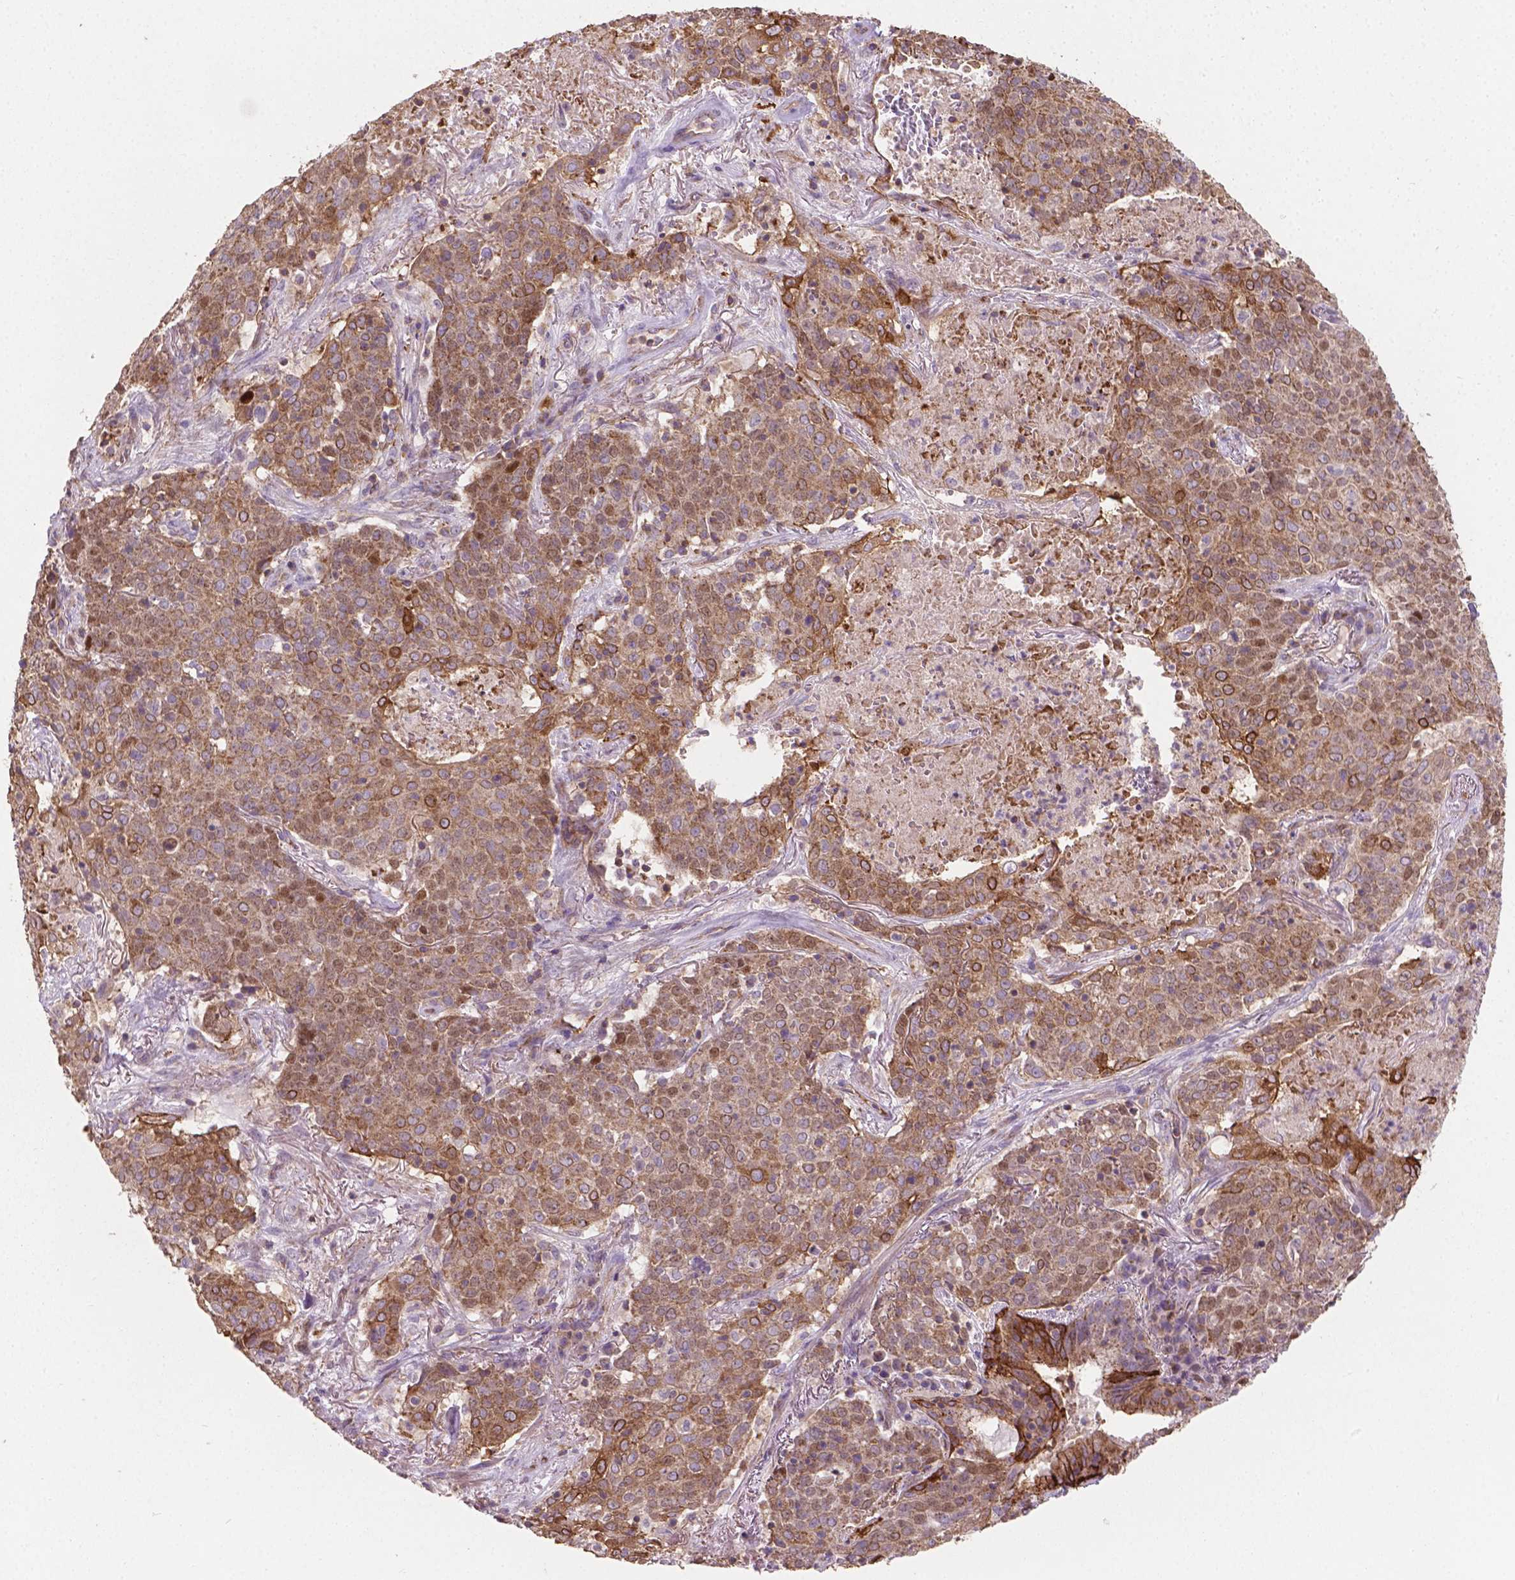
{"staining": {"intensity": "moderate", "quantity": ">75%", "location": "cytoplasmic/membranous,nuclear"}, "tissue": "lung cancer", "cell_type": "Tumor cells", "image_type": "cancer", "snomed": [{"axis": "morphology", "description": "Squamous cell carcinoma, NOS"}, {"axis": "topography", "description": "Lung"}], "caption": "A medium amount of moderate cytoplasmic/membranous and nuclear staining is identified in approximately >75% of tumor cells in lung squamous cell carcinoma tissue.", "gene": "TCAF1", "patient": {"sex": "male", "age": 82}}